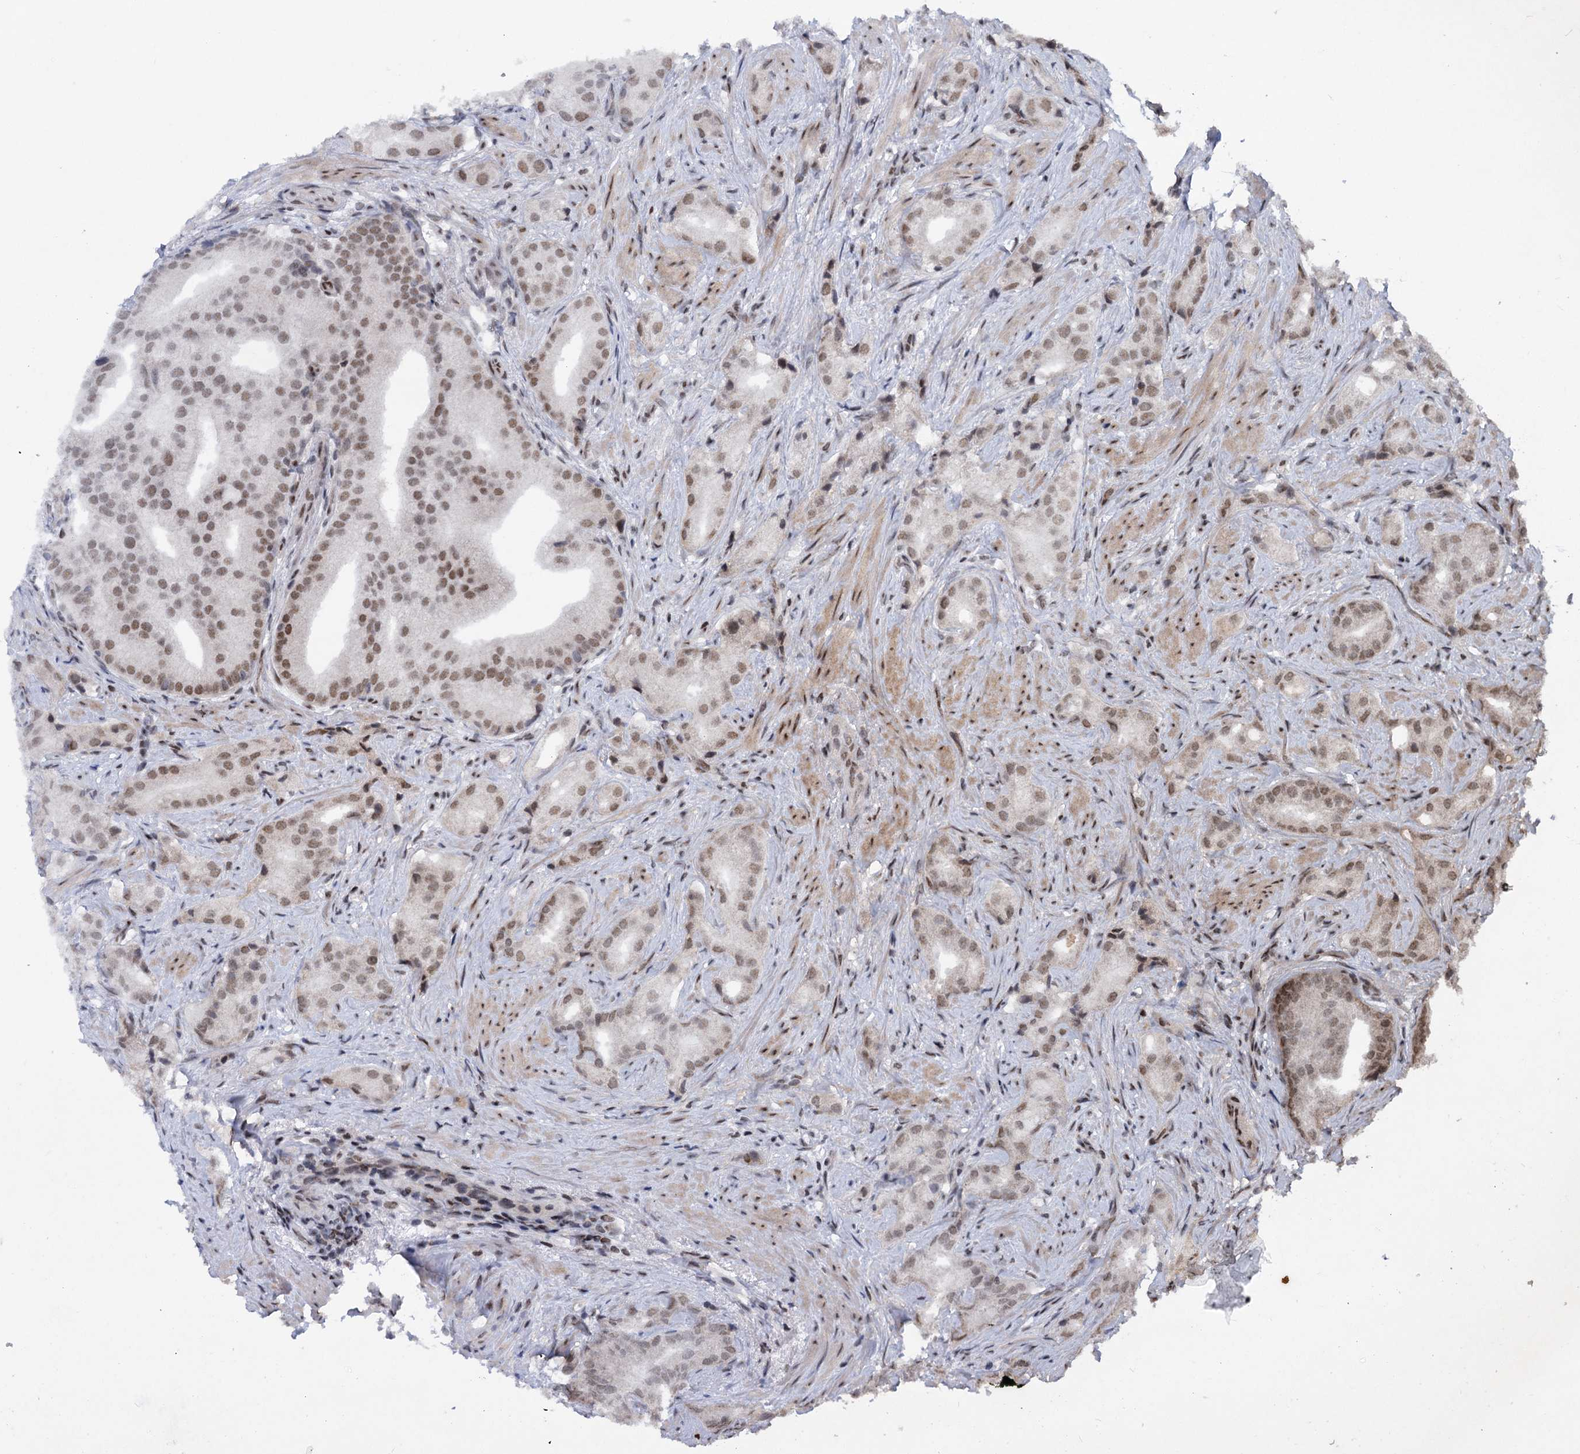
{"staining": {"intensity": "moderate", "quantity": ">75%", "location": "nuclear"}, "tissue": "prostate cancer", "cell_type": "Tumor cells", "image_type": "cancer", "snomed": [{"axis": "morphology", "description": "Adenocarcinoma, Low grade"}, {"axis": "topography", "description": "Prostate"}], "caption": "This is a micrograph of IHC staining of adenocarcinoma (low-grade) (prostate), which shows moderate staining in the nuclear of tumor cells.", "gene": "ZCCHC10", "patient": {"sex": "male", "age": 71}}